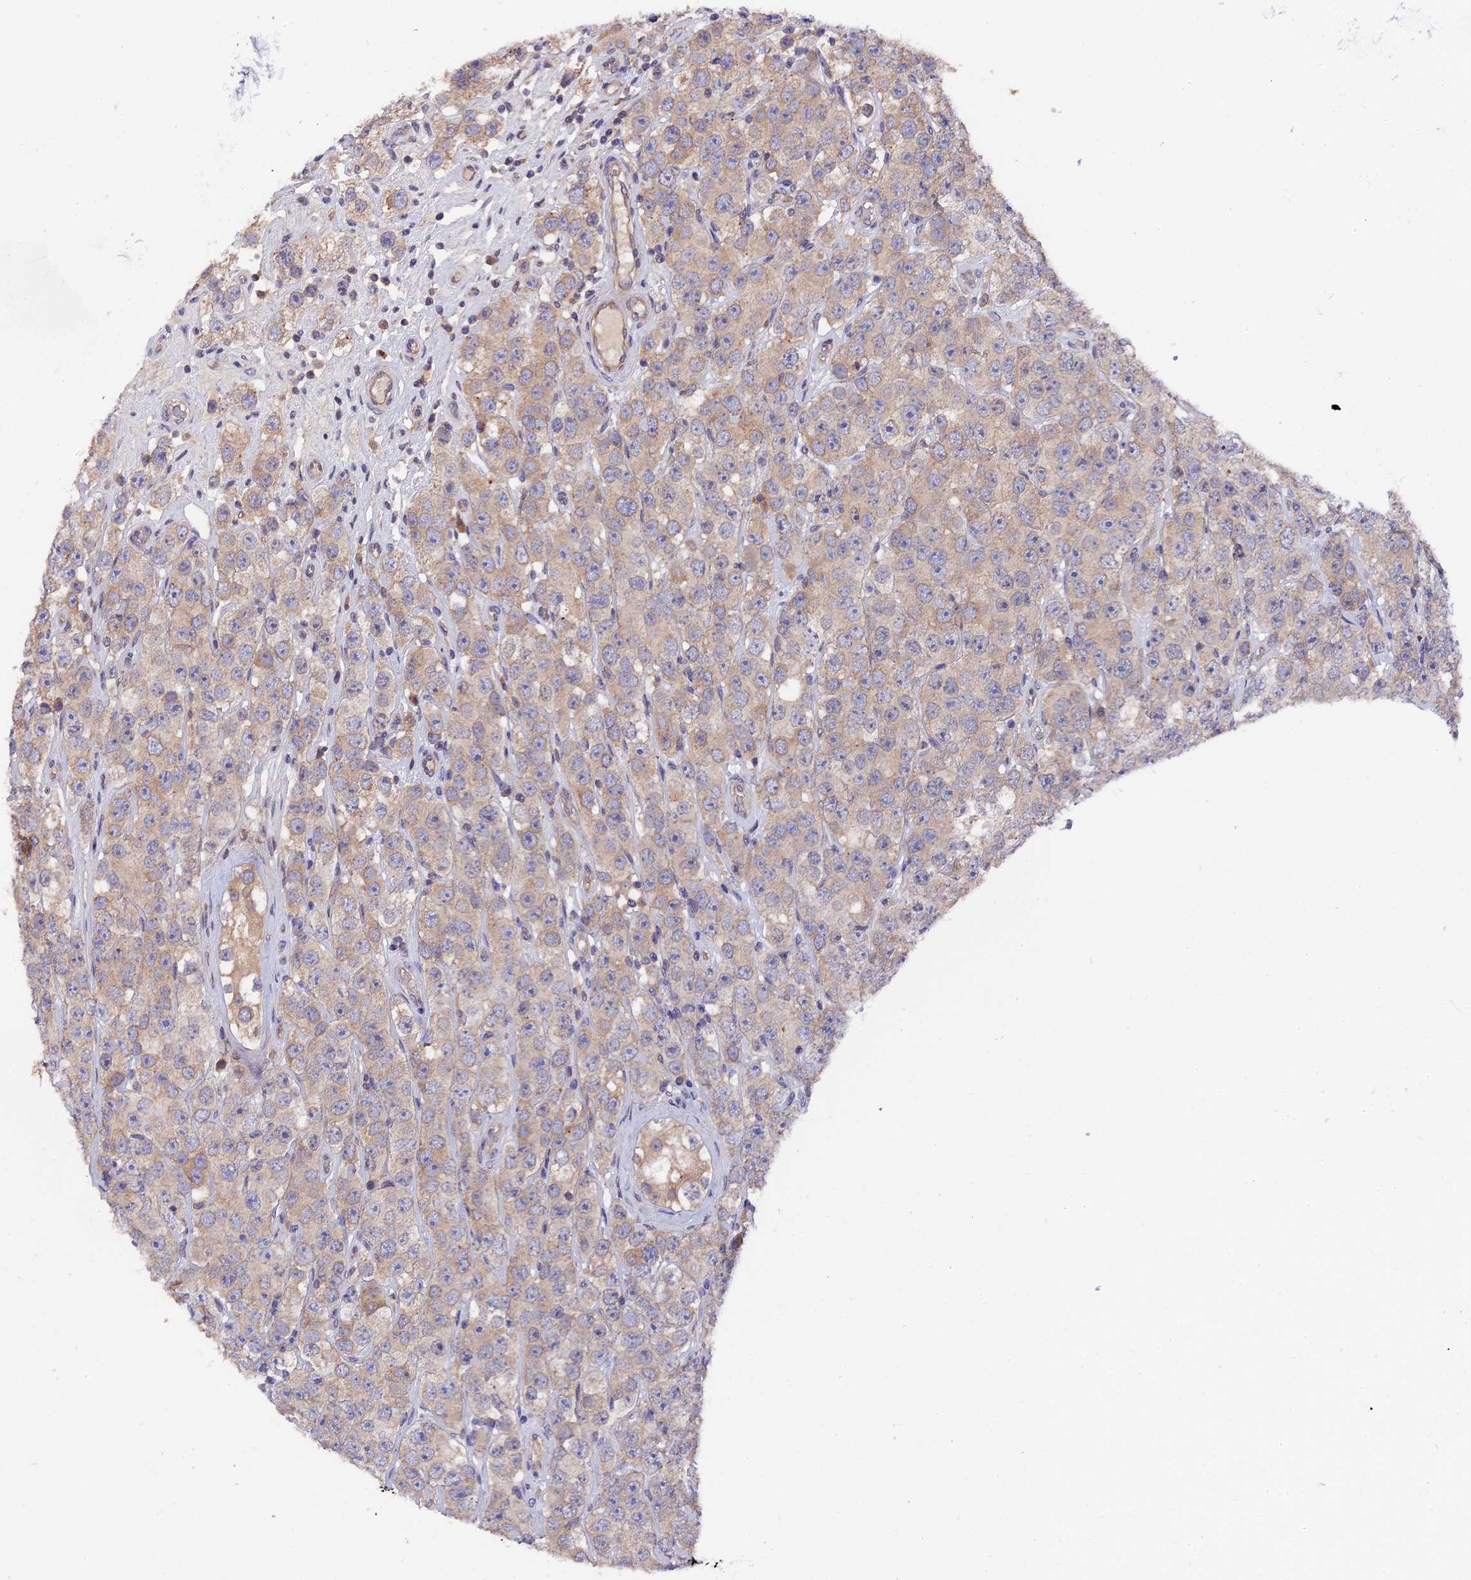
{"staining": {"intensity": "weak", "quantity": "25%-75%", "location": "cytoplasmic/membranous"}, "tissue": "testis cancer", "cell_type": "Tumor cells", "image_type": "cancer", "snomed": [{"axis": "morphology", "description": "Seminoma, NOS"}, {"axis": "topography", "description": "Testis"}], "caption": "This image exhibits IHC staining of seminoma (testis), with low weak cytoplasmic/membranous positivity in approximately 25%-75% of tumor cells.", "gene": "ZCCHC2", "patient": {"sex": "male", "age": 28}}